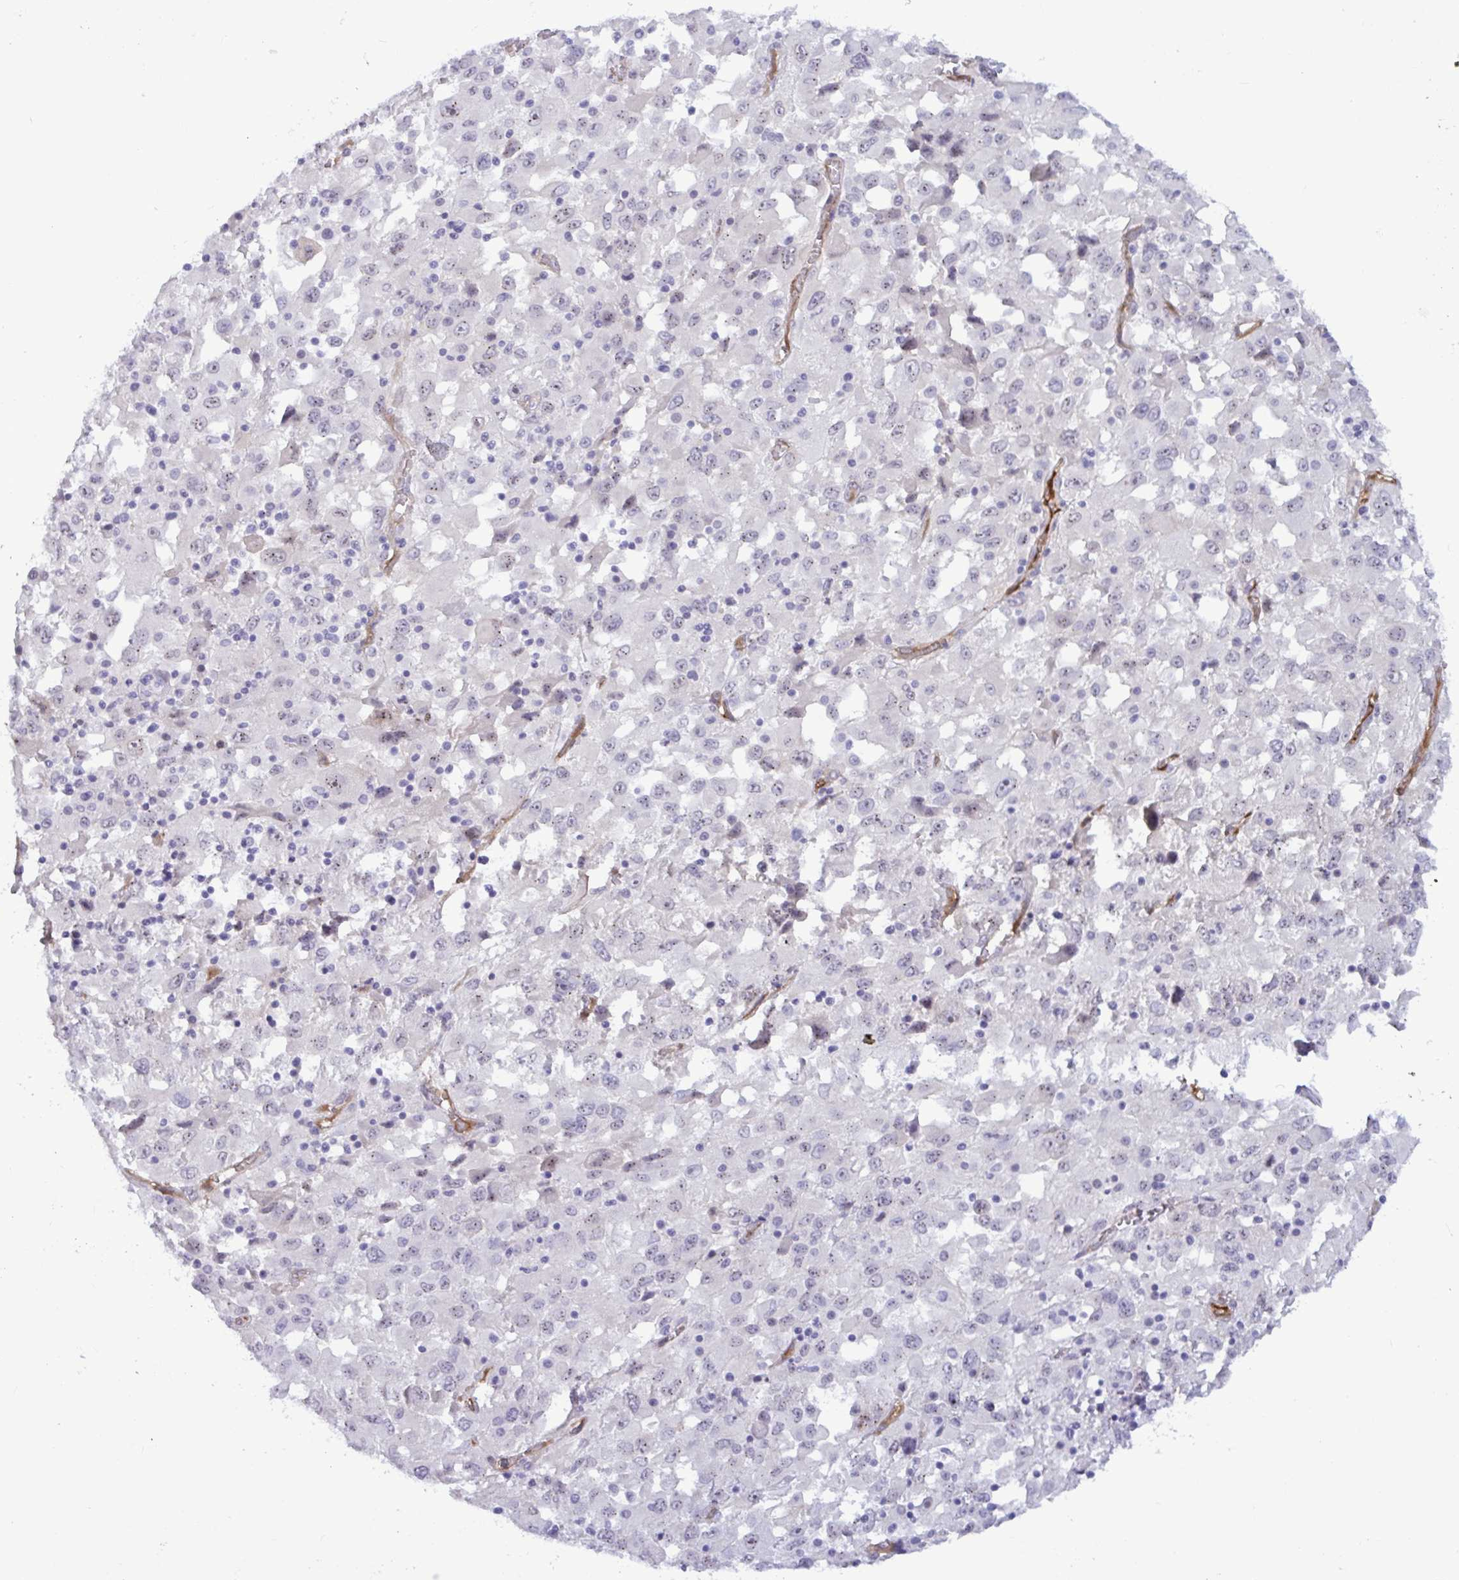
{"staining": {"intensity": "negative", "quantity": "none", "location": "none"}, "tissue": "melanoma", "cell_type": "Tumor cells", "image_type": "cancer", "snomed": [{"axis": "morphology", "description": "Malignant melanoma, Metastatic site"}, {"axis": "topography", "description": "Soft tissue"}], "caption": "High magnification brightfield microscopy of malignant melanoma (metastatic site) stained with DAB (3,3'-diaminobenzidine) (brown) and counterstained with hematoxylin (blue): tumor cells show no significant positivity.", "gene": "EML1", "patient": {"sex": "male", "age": 50}}